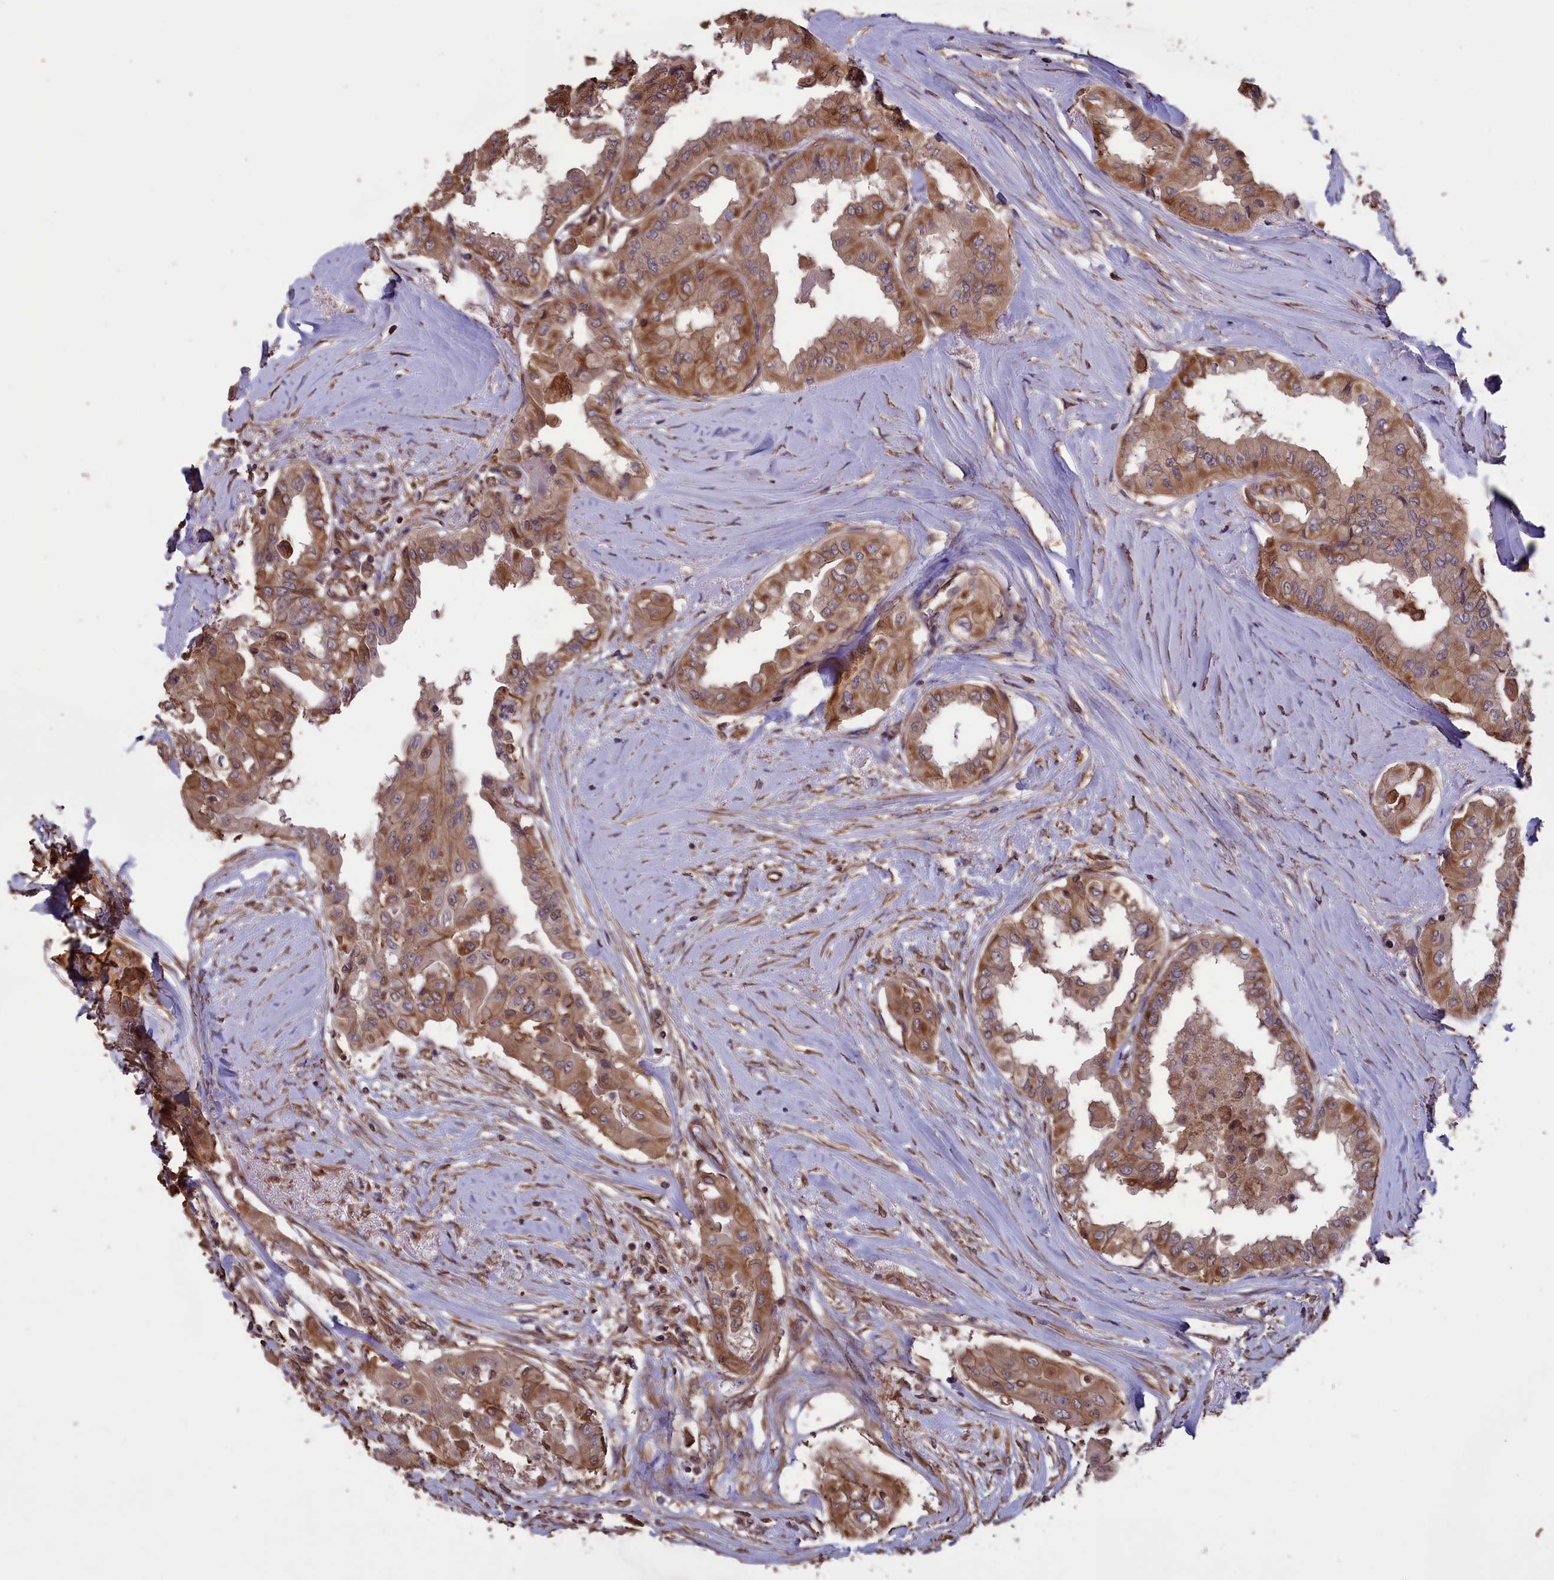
{"staining": {"intensity": "moderate", "quantity": ">75%", "location": "cytoplasmic/membranous"}, "tissue": "thyroid cancer", "cell_type": "Tumor cells", "image_type": "cancer", "snomed": [{"axis": "morphology", "description": "Papillary adenocarcinoma, NOS"}, {"axis": "topography", "description": "Thyroid gland"}], "caption": "Moderate cytoplasmic/membranous positivity is present in about >75% of tumor cells in papillary adenocarcinoma (thyroid).", "gene": "DAPK3", "patient": {"sex": "female", "age": 59}}